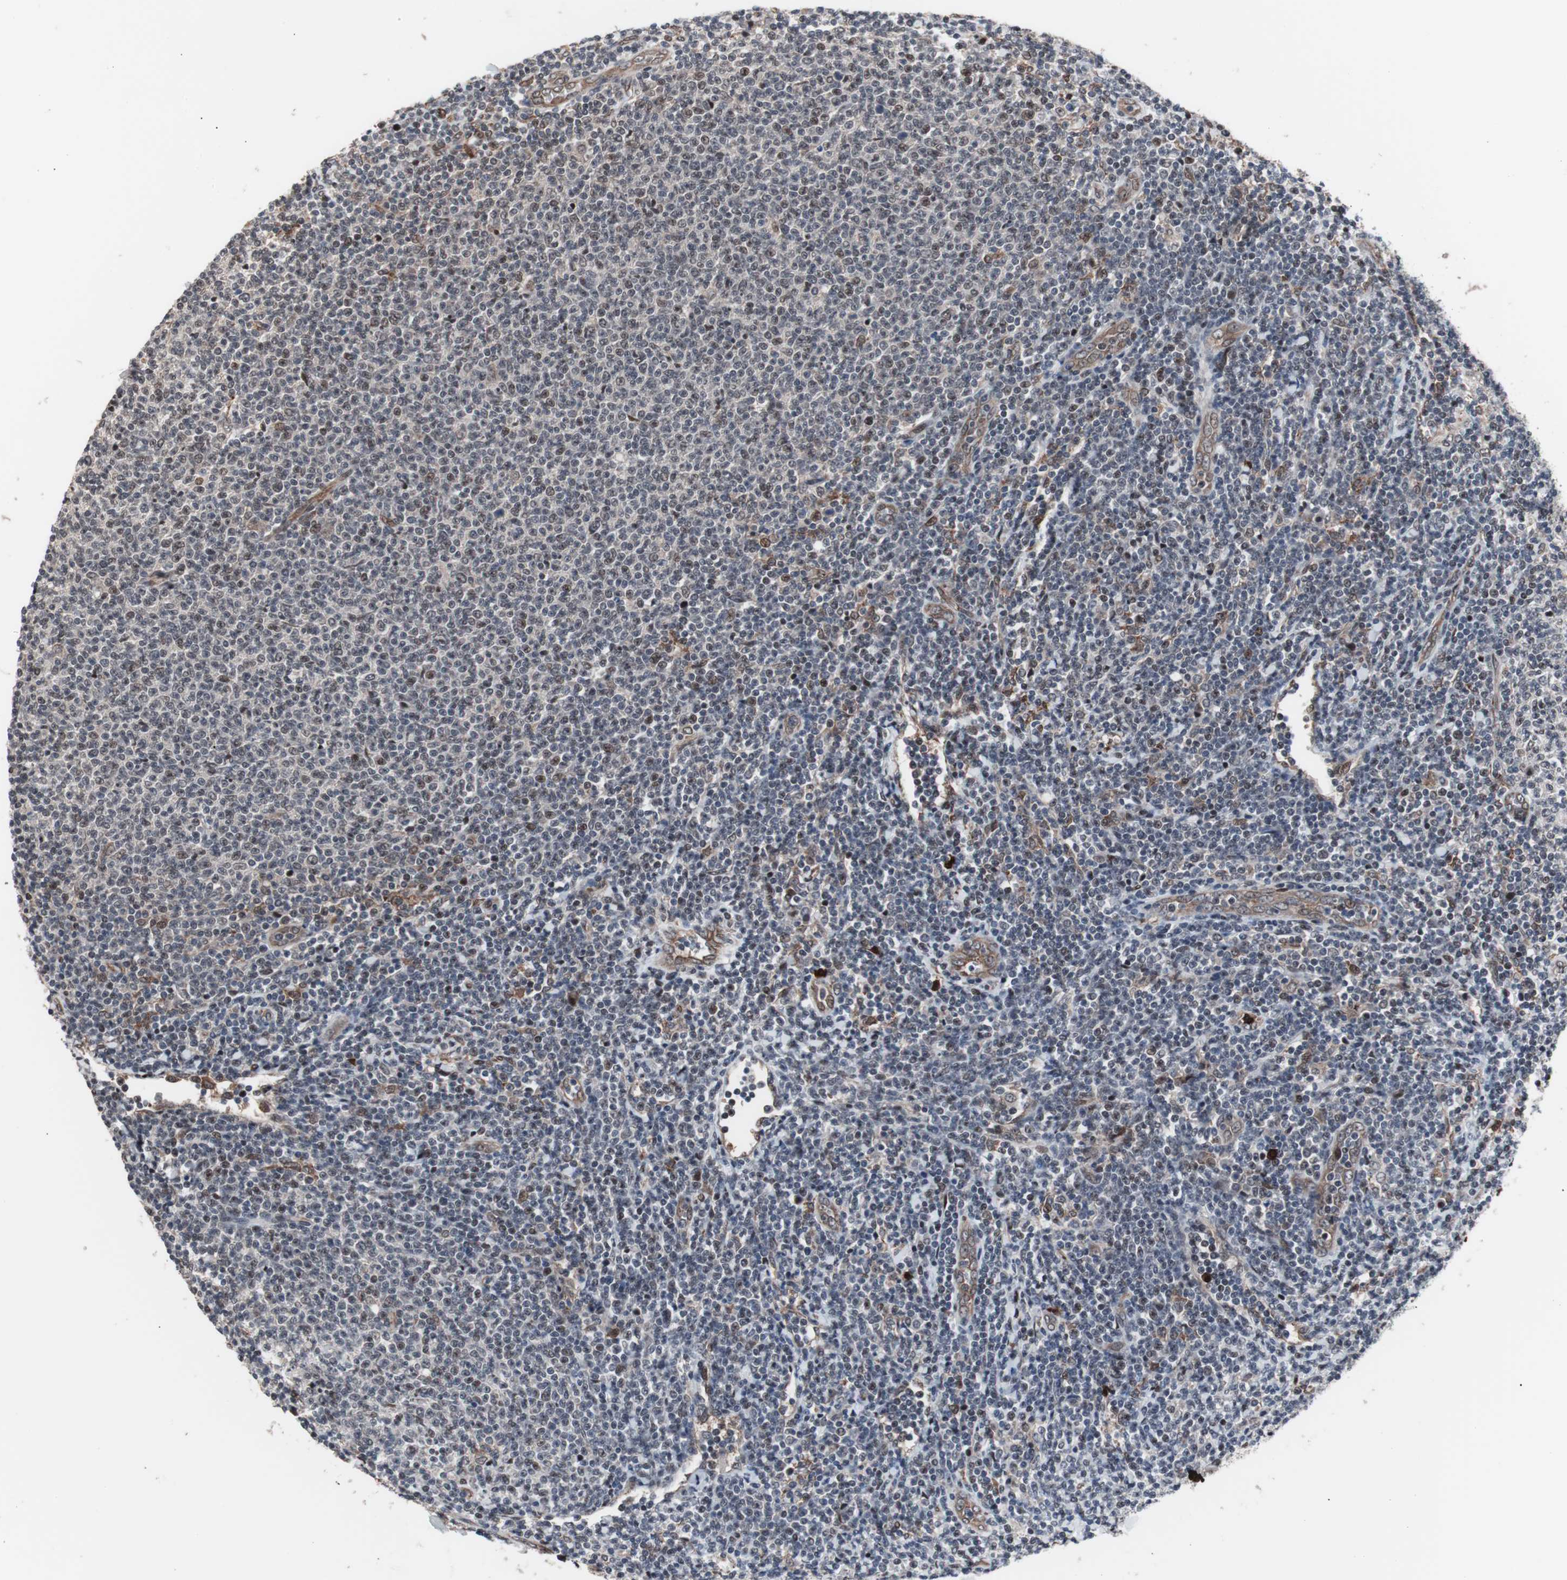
{"staining": {"intensity": "moderate", "quantity": "<25%", "location": "nuclear"}, "tissue": "lymphoma", "cell_type": "Tumor cells", "image_type": "cancer", "snomed": [{"axis": "morphology", "description": "Malignant lymphoma, non-Hodgkin's type, Low grade"}, {"axis": "topography", "description": "Lymph node"}], "caption": "Tumor cells reveal moderate nuclear expression in about <25% of cells in lymphoma. (DAB IHC, brown staining for protein, blue staining for nuclei).", "gene": "POGZ", "patient": {"sex": "male", "age": 66}}